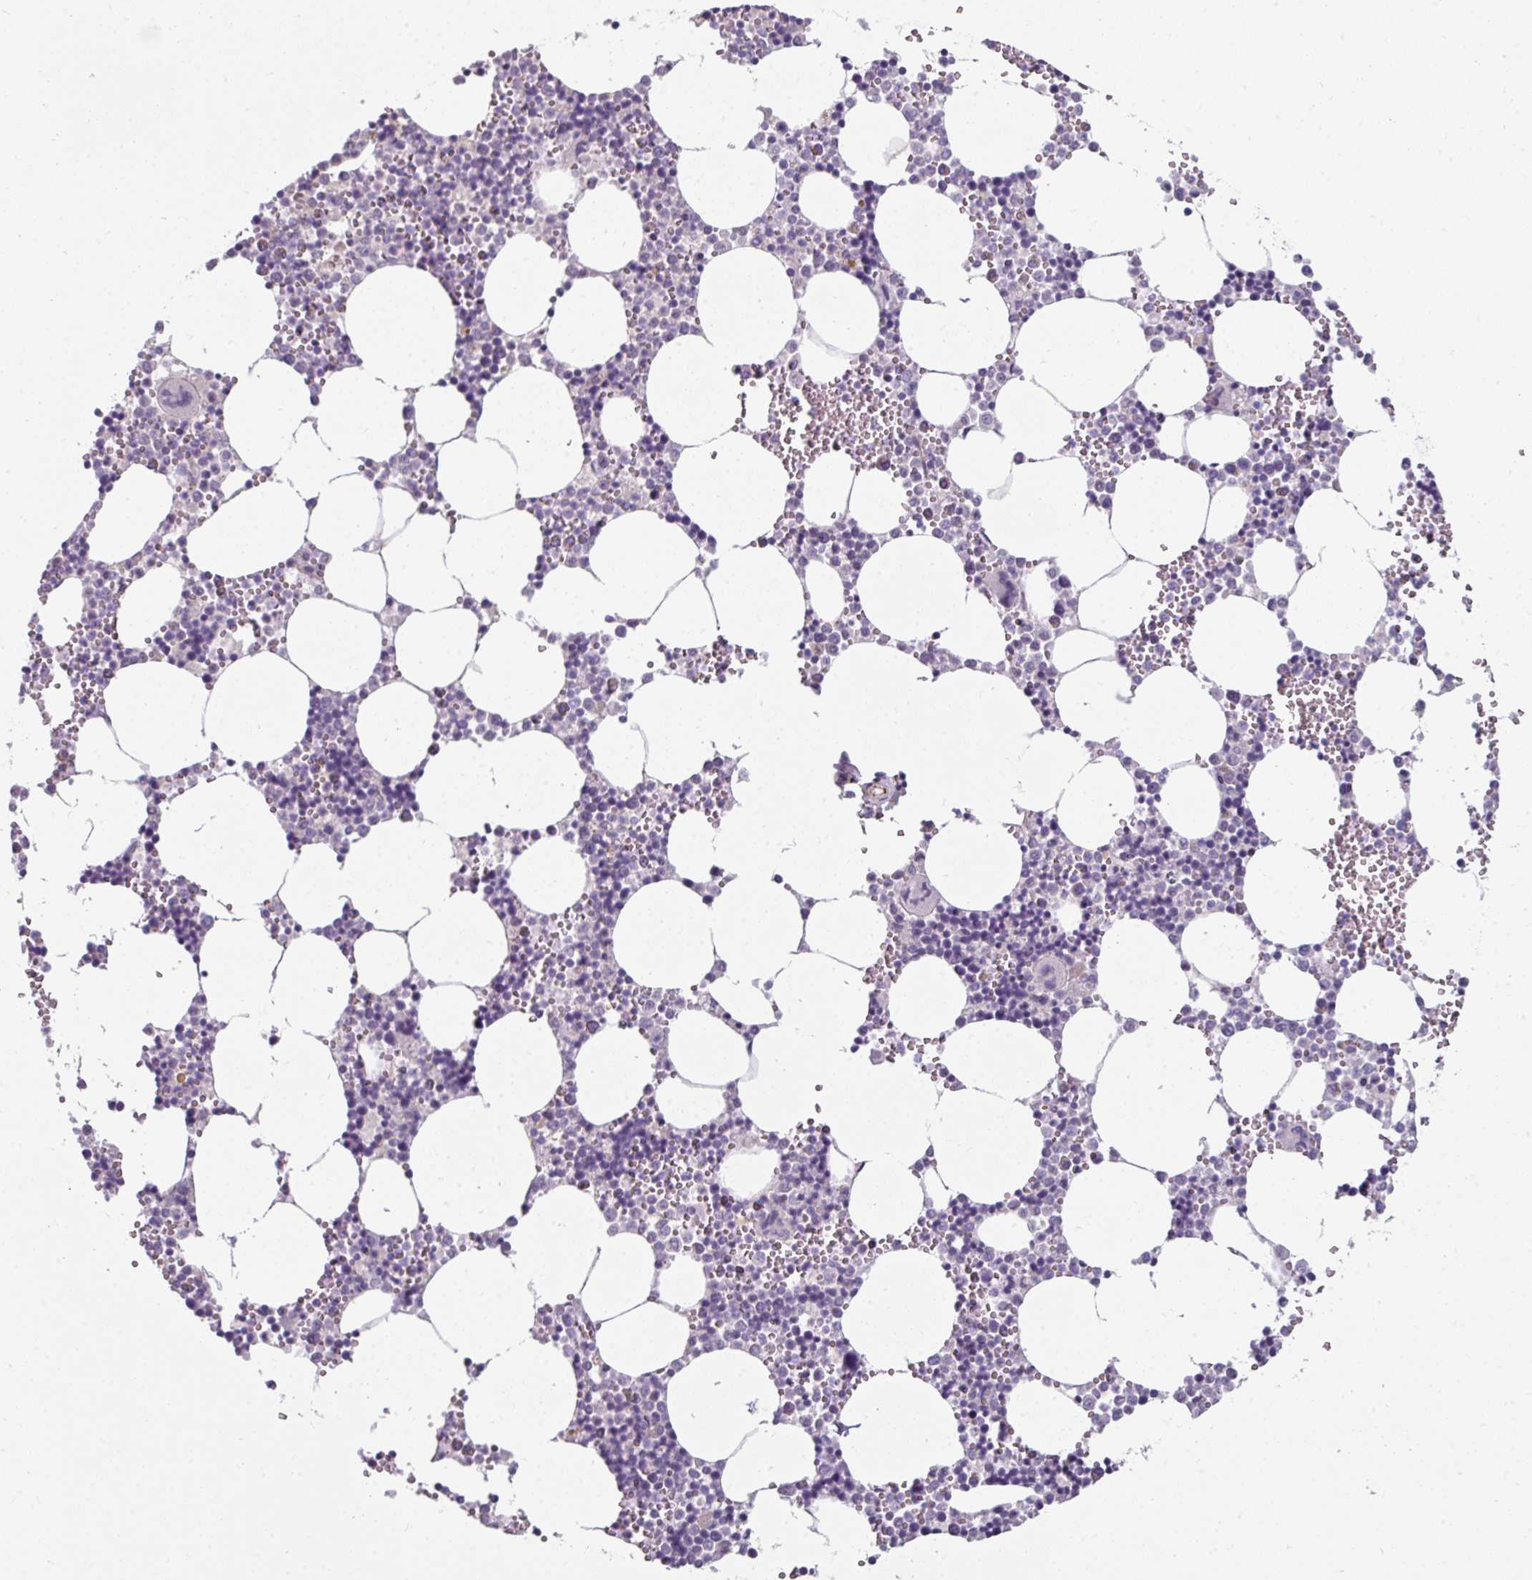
{"staining": {"intensity": "negative", "quantity": "none", "location": "none"}, "tissue": "bone marrow", "cell_type": "Hematopoietic cells", "image_type": "normal", "snomed": [{"axis": "morphology", "description": "Normal tissue, NOS"}, {"axis": "topography", "description": "Bone marrow"}], "caption": "Hematopoietic cells show no significant expression in normal bone marrow. Nuclei are stained in blue.", "gene": "EYA3", "patient": {"sex": "male", "age": 54}}